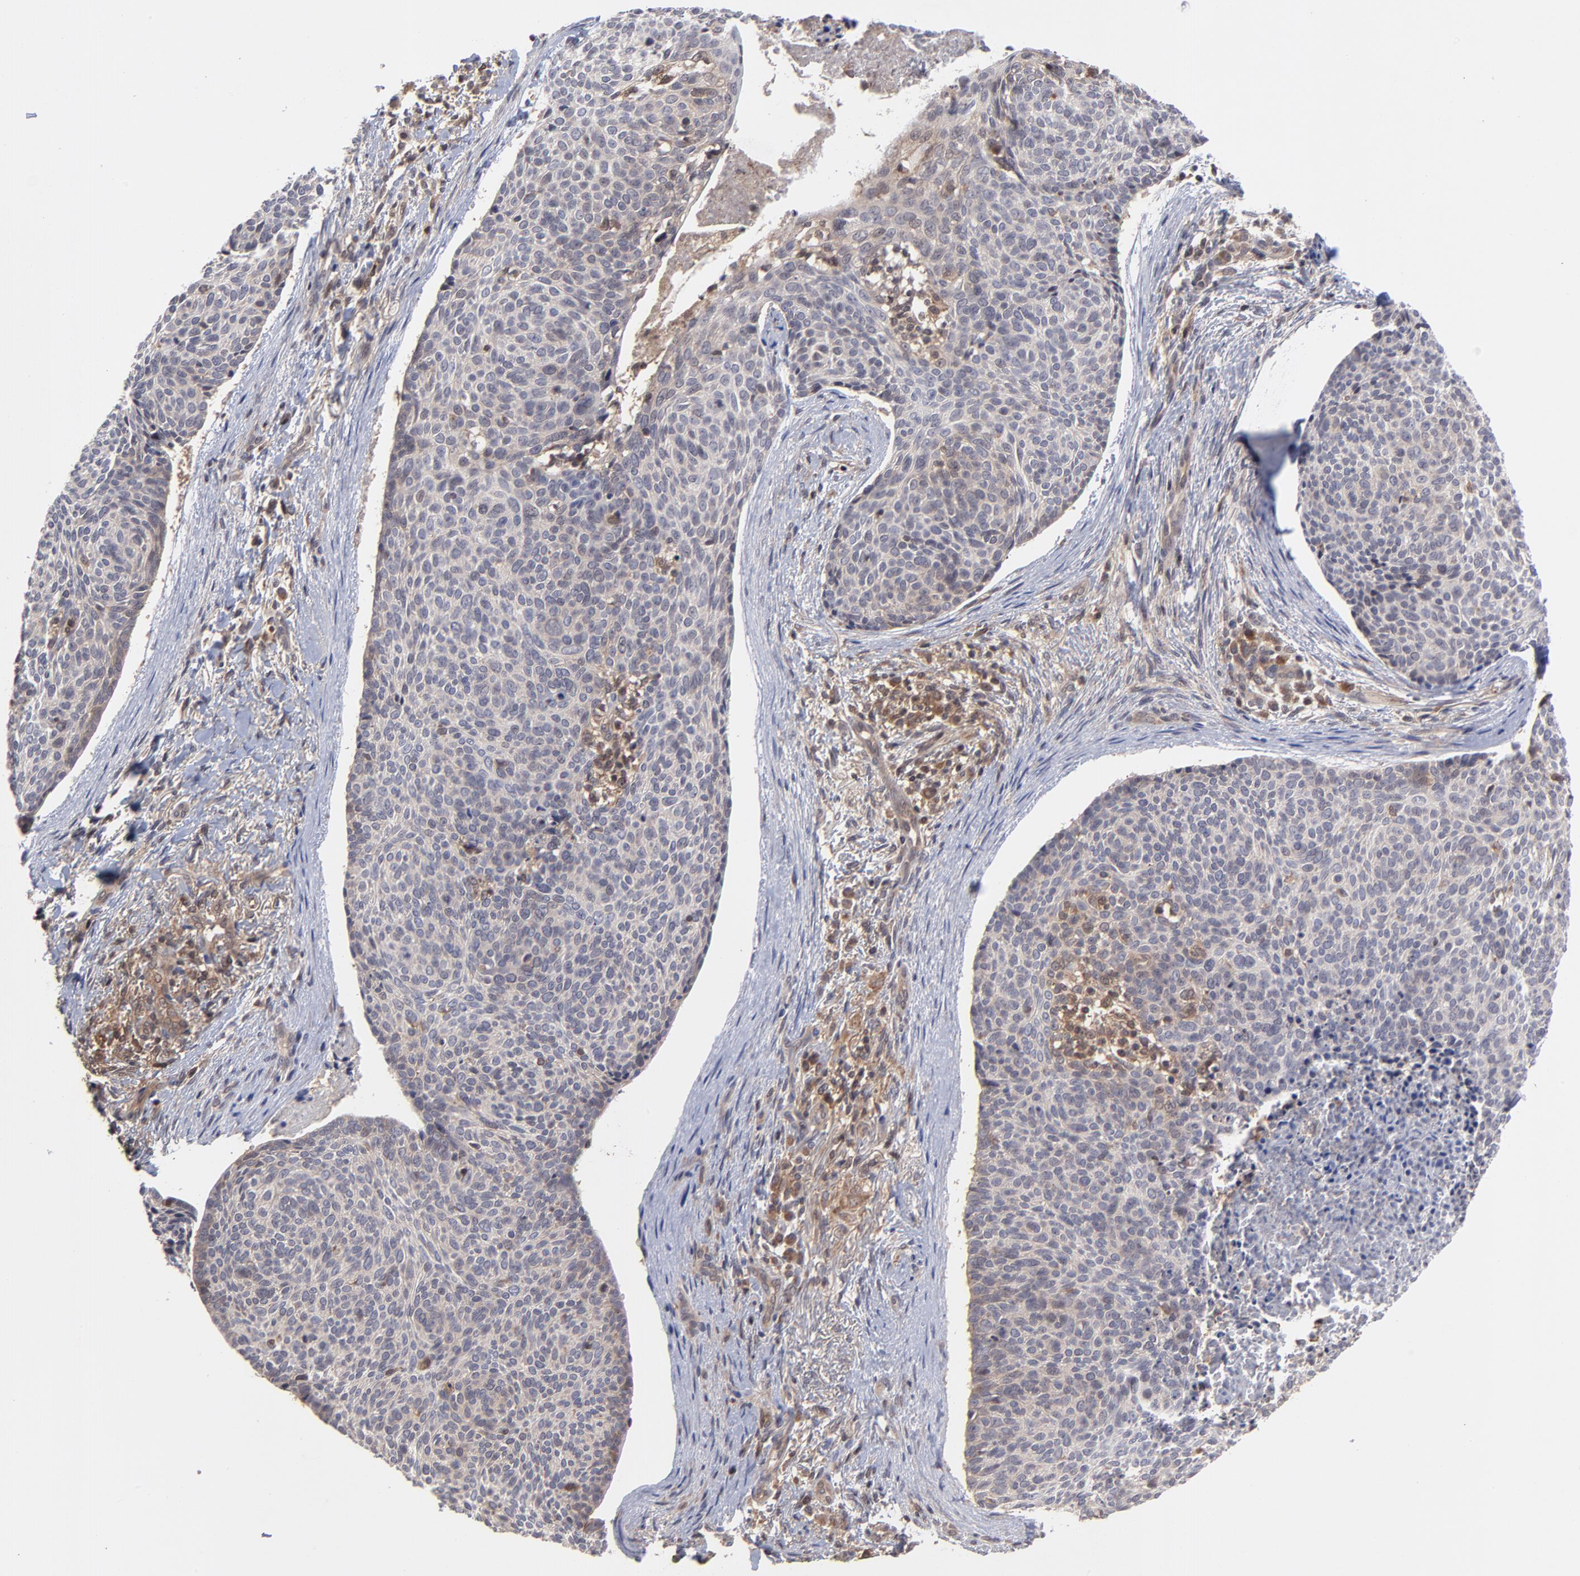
{"staining": {"intensity": "weak", "quantity": "<25%", "location": "cytoplasmic/membranous"}, "tissue": "skin cancer", "cell_type": "Tumor cells", "image_type": "cancer", "snomed": [{"axis": "morphology", "description": "Normal tissue, NOS"}, {"axis": "morphology", "description": "Basal cell carcinoma"}, {"axis": "topography", "description": "Skin"}], "caption": "Immunohistochemical staining of skin basal cell carcinoma shows no significant positivity in tumor cells. (Brightfield microscopy of DAB IHC at high magnification).", "gene": "UBE2L6", "patient": {"sex": "female", "age": 57}}